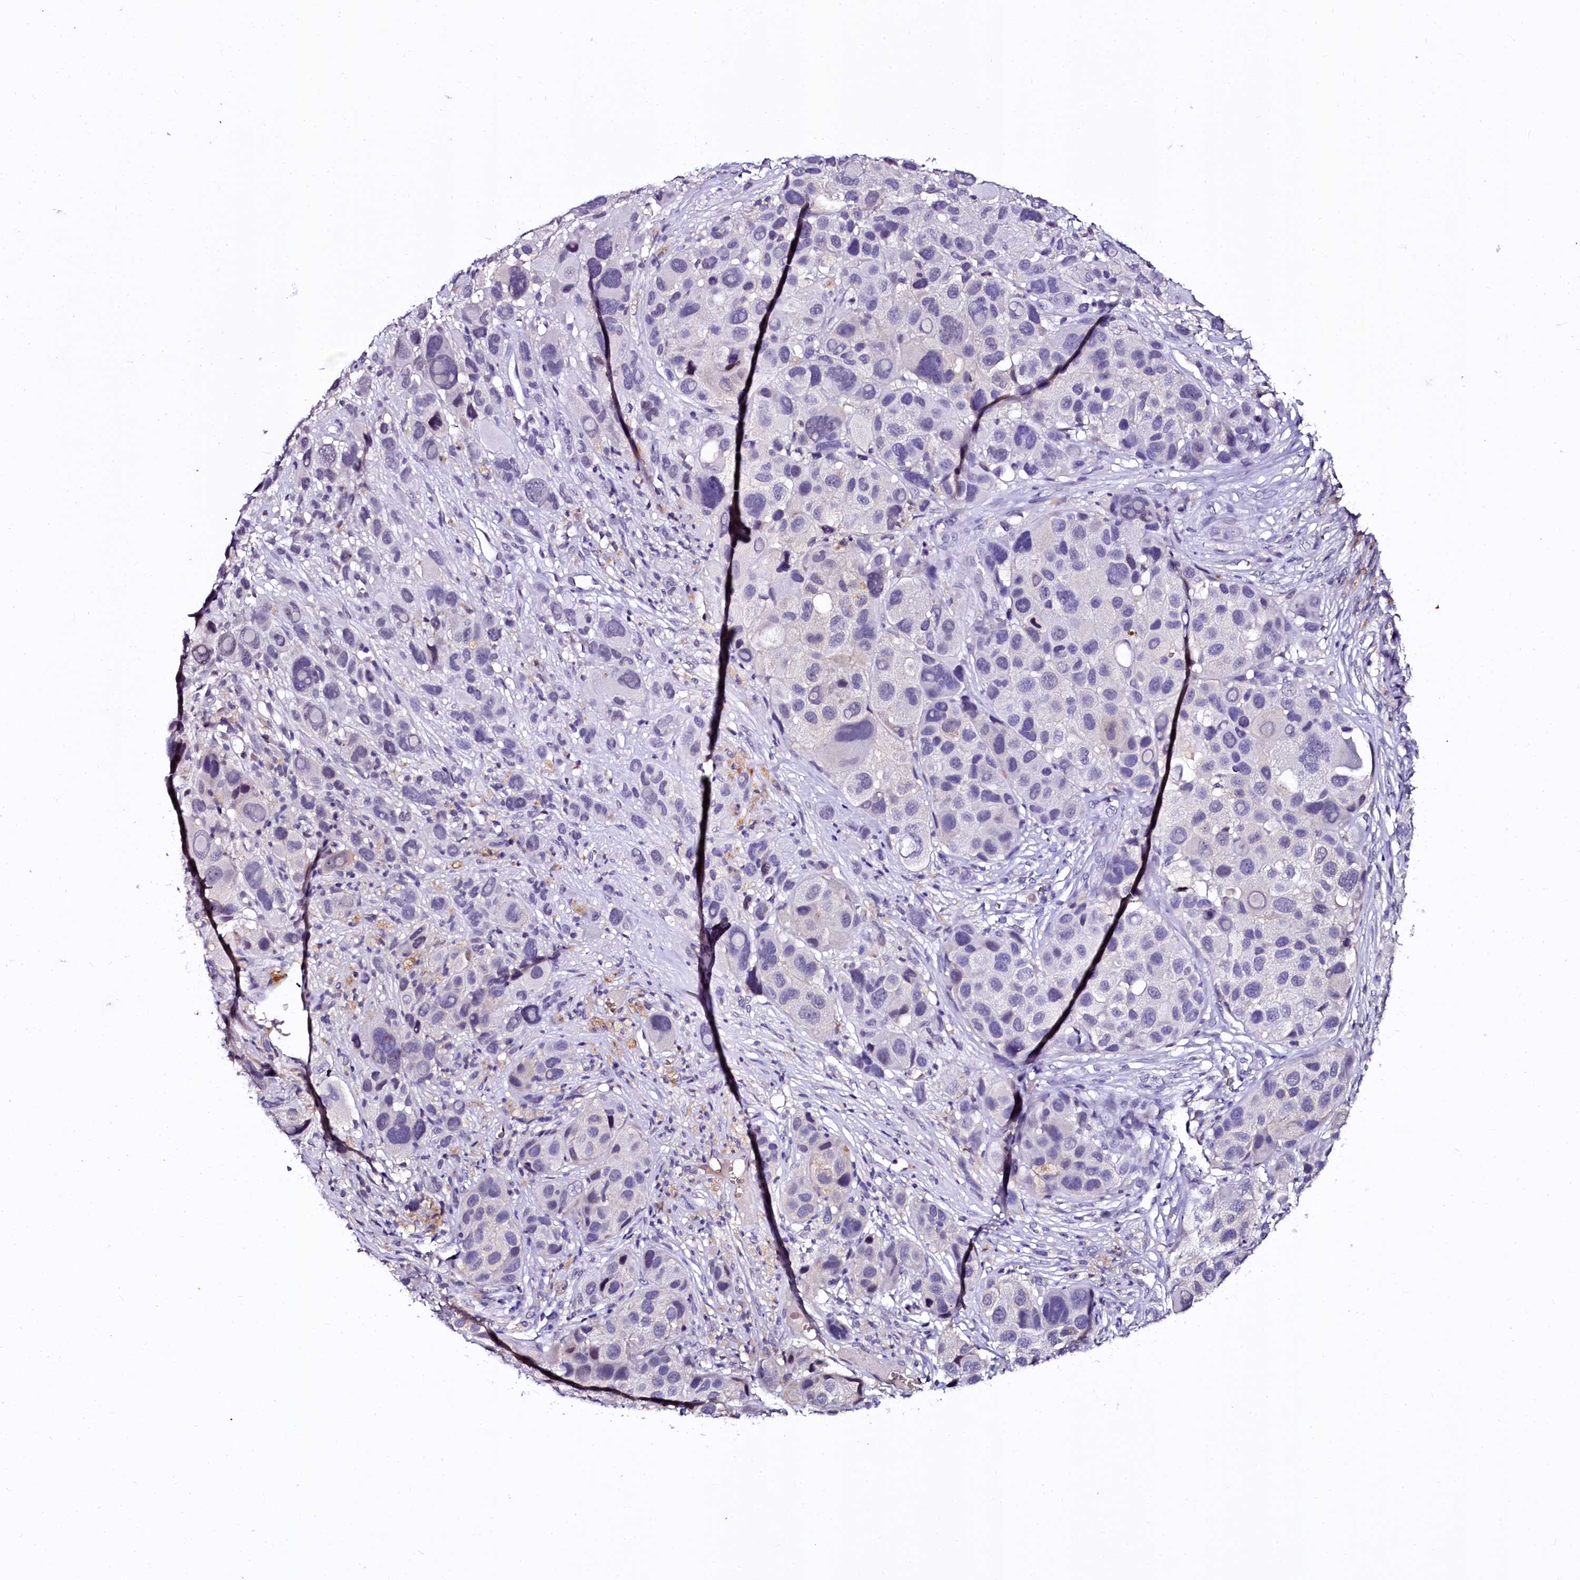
{"staining": {"intensity": "negative", "quantity": "none", "location": "none"}, "tissue": "melanoma", "cell_type": "Tumor cells", "image_type": "cancer", "snomed": [{"axis": "morphology", "description": "Malignant melanoma, NOS"}, {"axis": "topography", "description": "Skin of trunk"}], "caption": "The image exhibits no staining of tumor cells in malignant melanoma.", "gene": "CTDSPL2", "patient": {"sex": "male", "age": 71}}